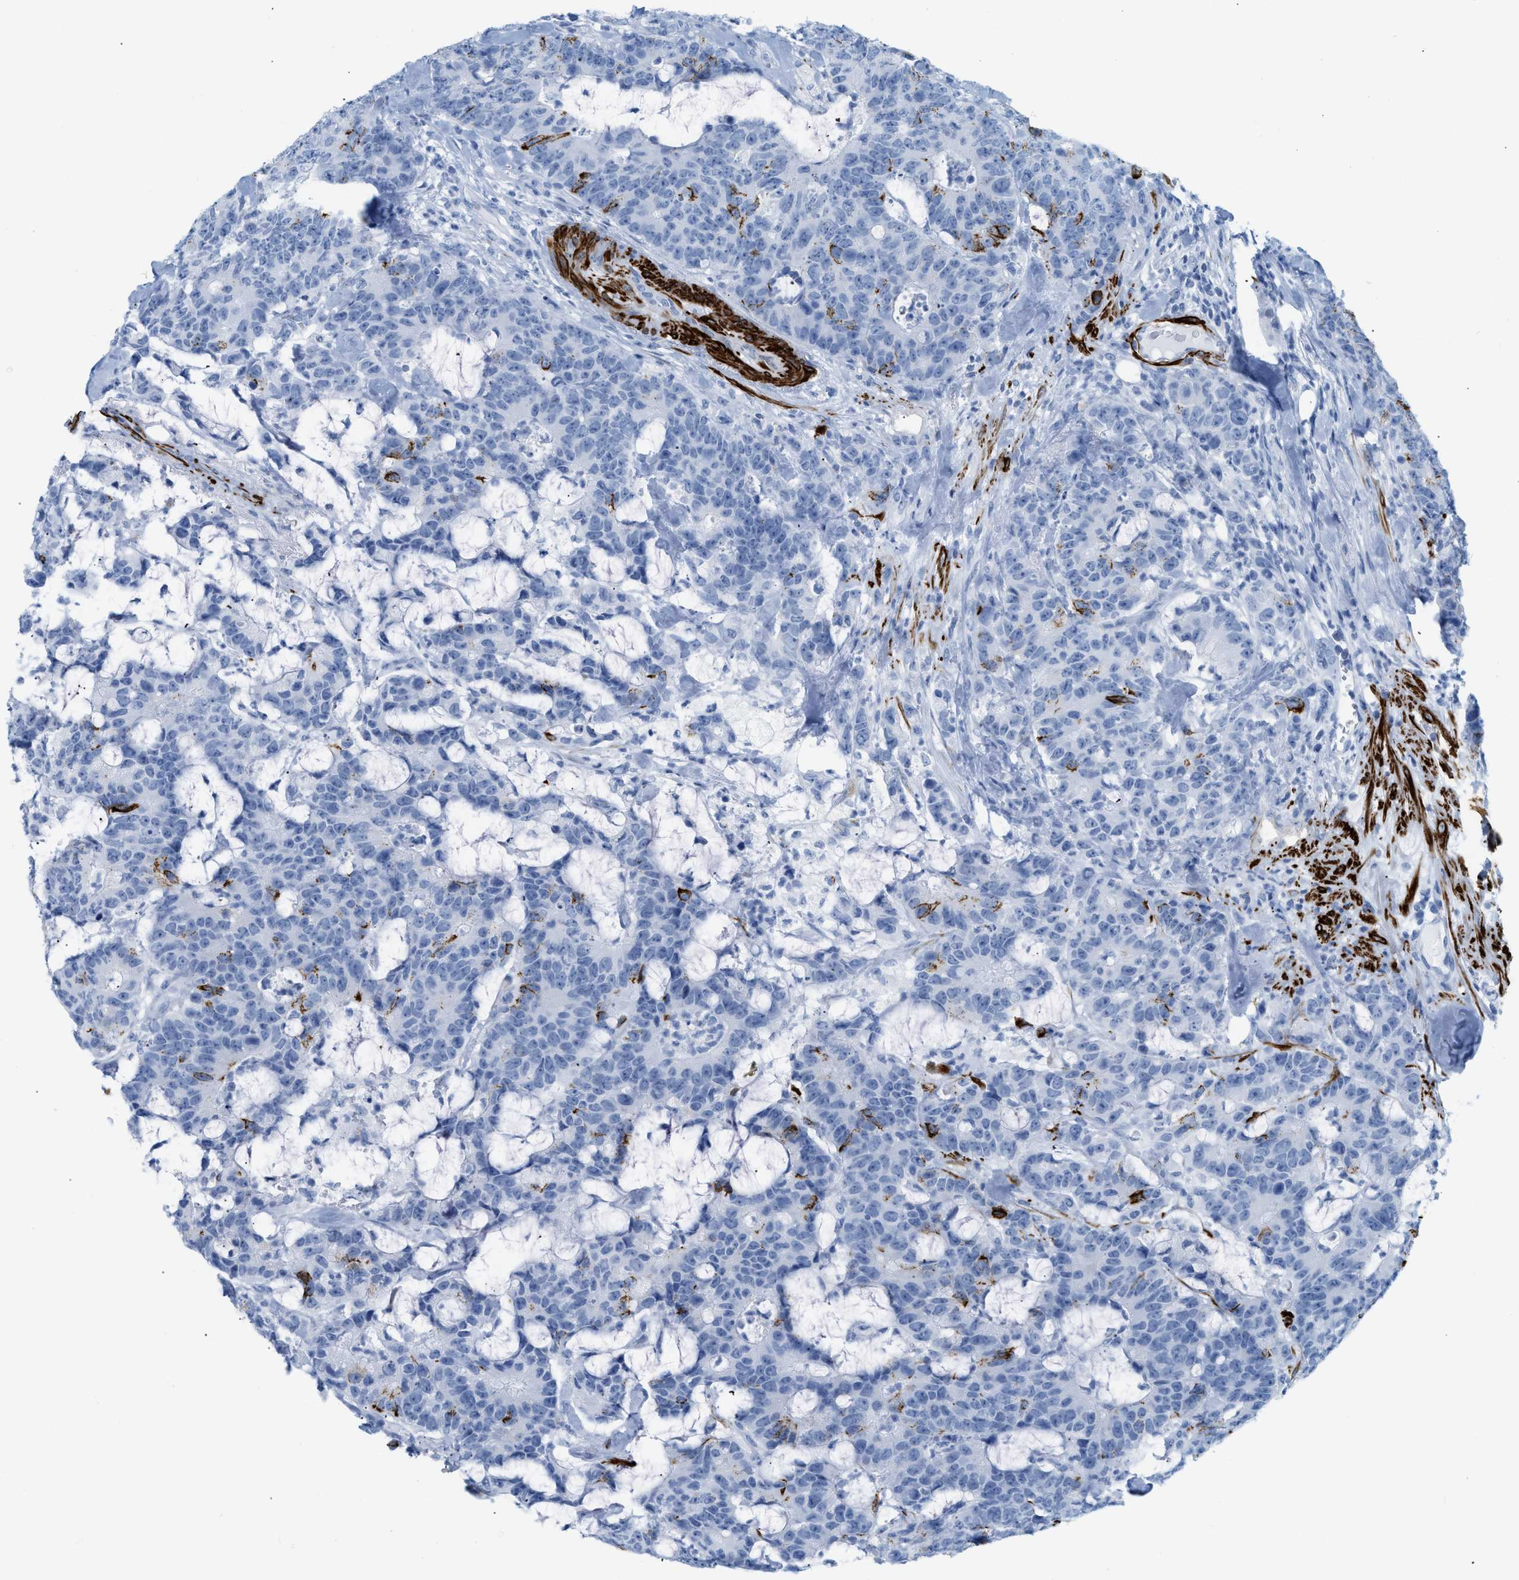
{"staining": {"intensity": "negative", "quantity": "none", "location": "none"}, "tissue": "colorectal cancer", "cell_type": "Tumor cells", "image_type": "cancer", "snomed": [{"axis": "morphology", "description": "Adenocarcinoma, NOS"}, {"axis": "topography", "description": "Colon"}], "caption": "This image is of colorectal adenocarcinoma stained with IHC to label a protein in brown with the nuclei are counter-stained blue. There is no staining in tumor cells.", "gene": "DES", "patient": {"sex": "female", "age": 86}}